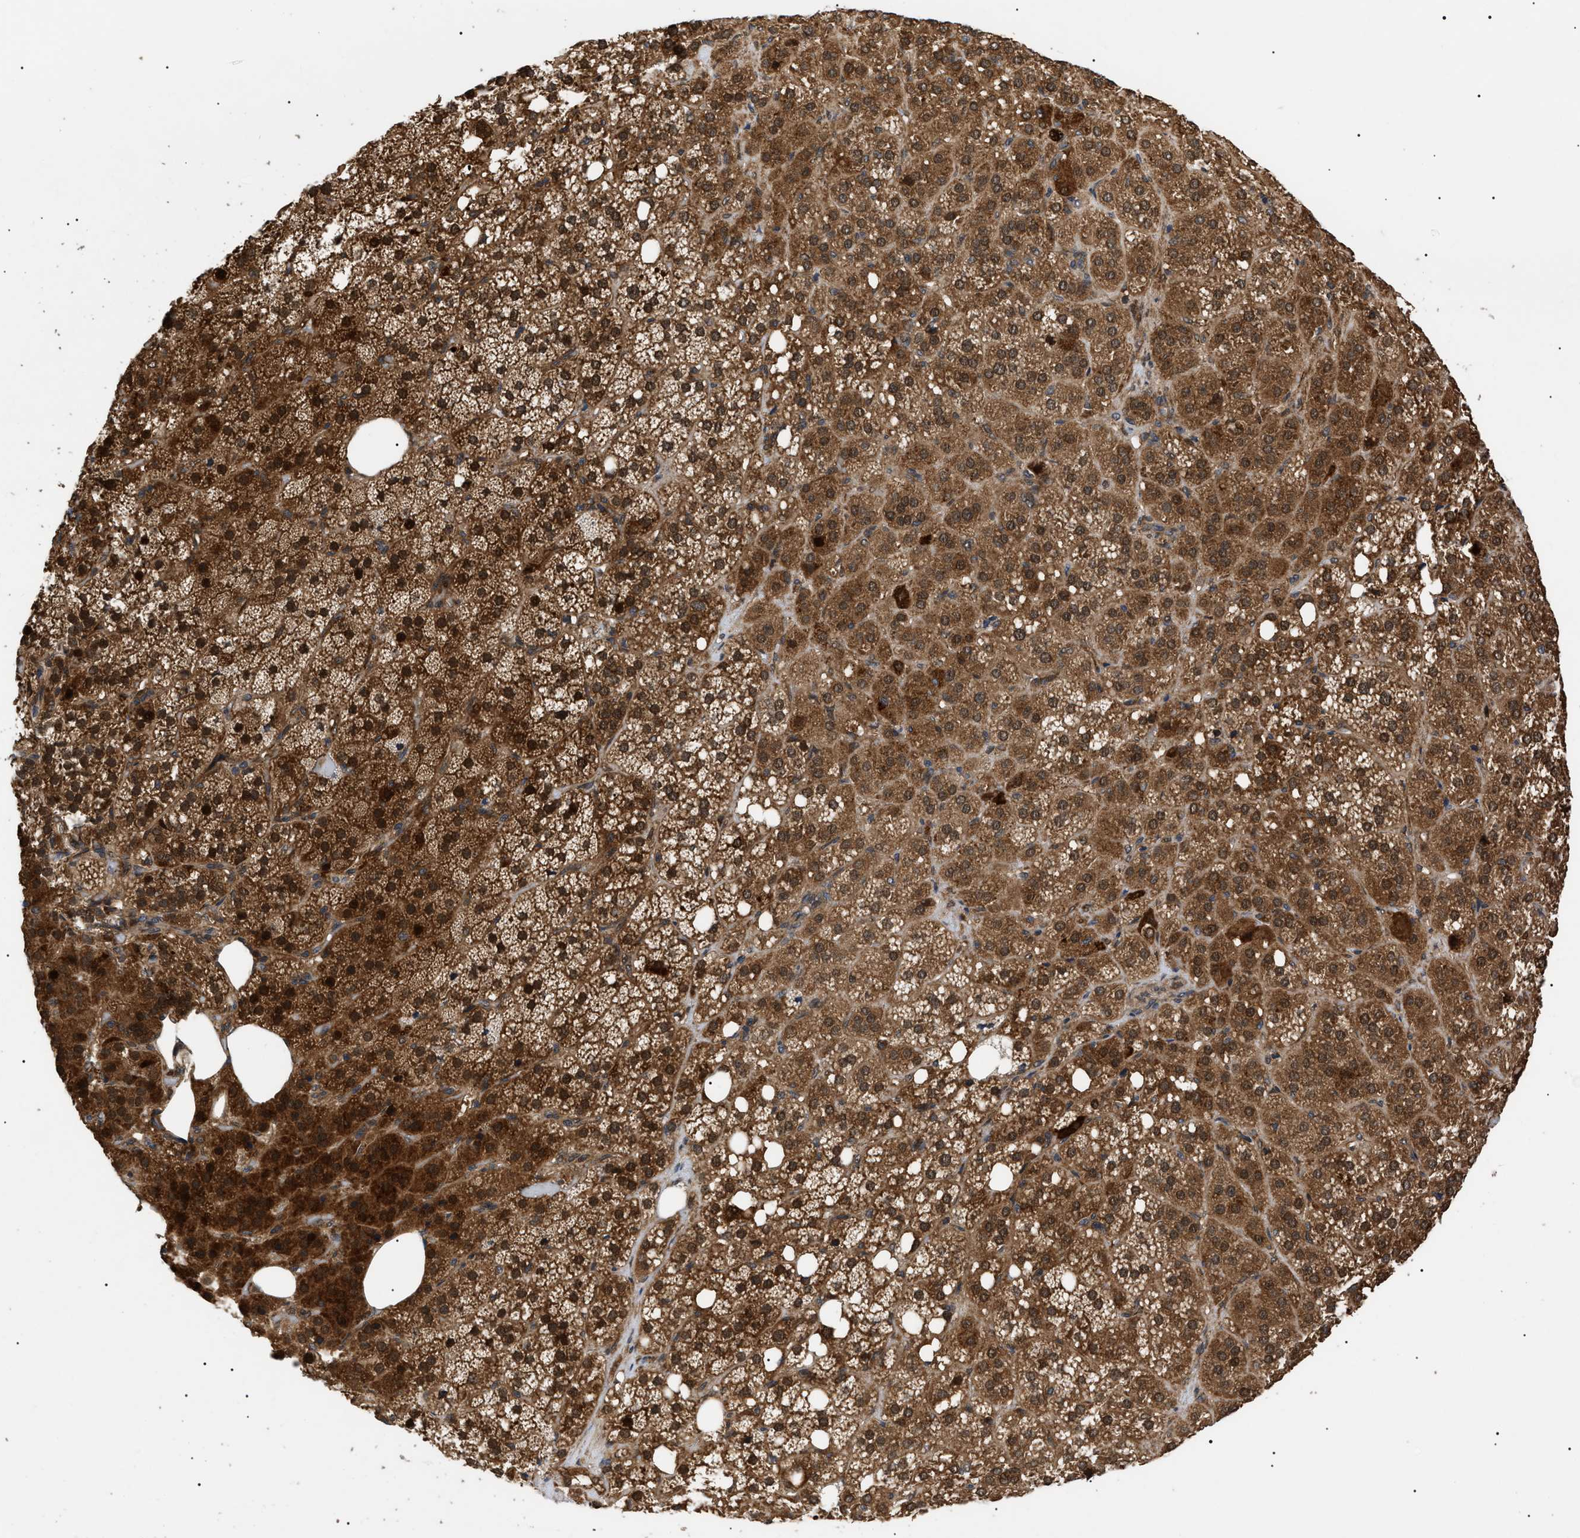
{"staining": {"intensity": "strong", "quantity": ">75%", "location": "cytoplasmic/membranous,nuclear"}, "tissue": "adrenal gland", "cell_type": "Glandular cells", "image_type": "normal", "snomed": [{"axis": "morphology", "description": "Normal tissue, NOS"}, {"axis": "topography", "description": "Adrenal gland"}], "caption": "The micrograph displays staining of benign adrenal gland, revealing strong cytoplasmic/membranous,nuclear protein expression (brown color) within glandular cells.", "gene": "ASTL", "patient": {"sex": "female", "age": 59}}